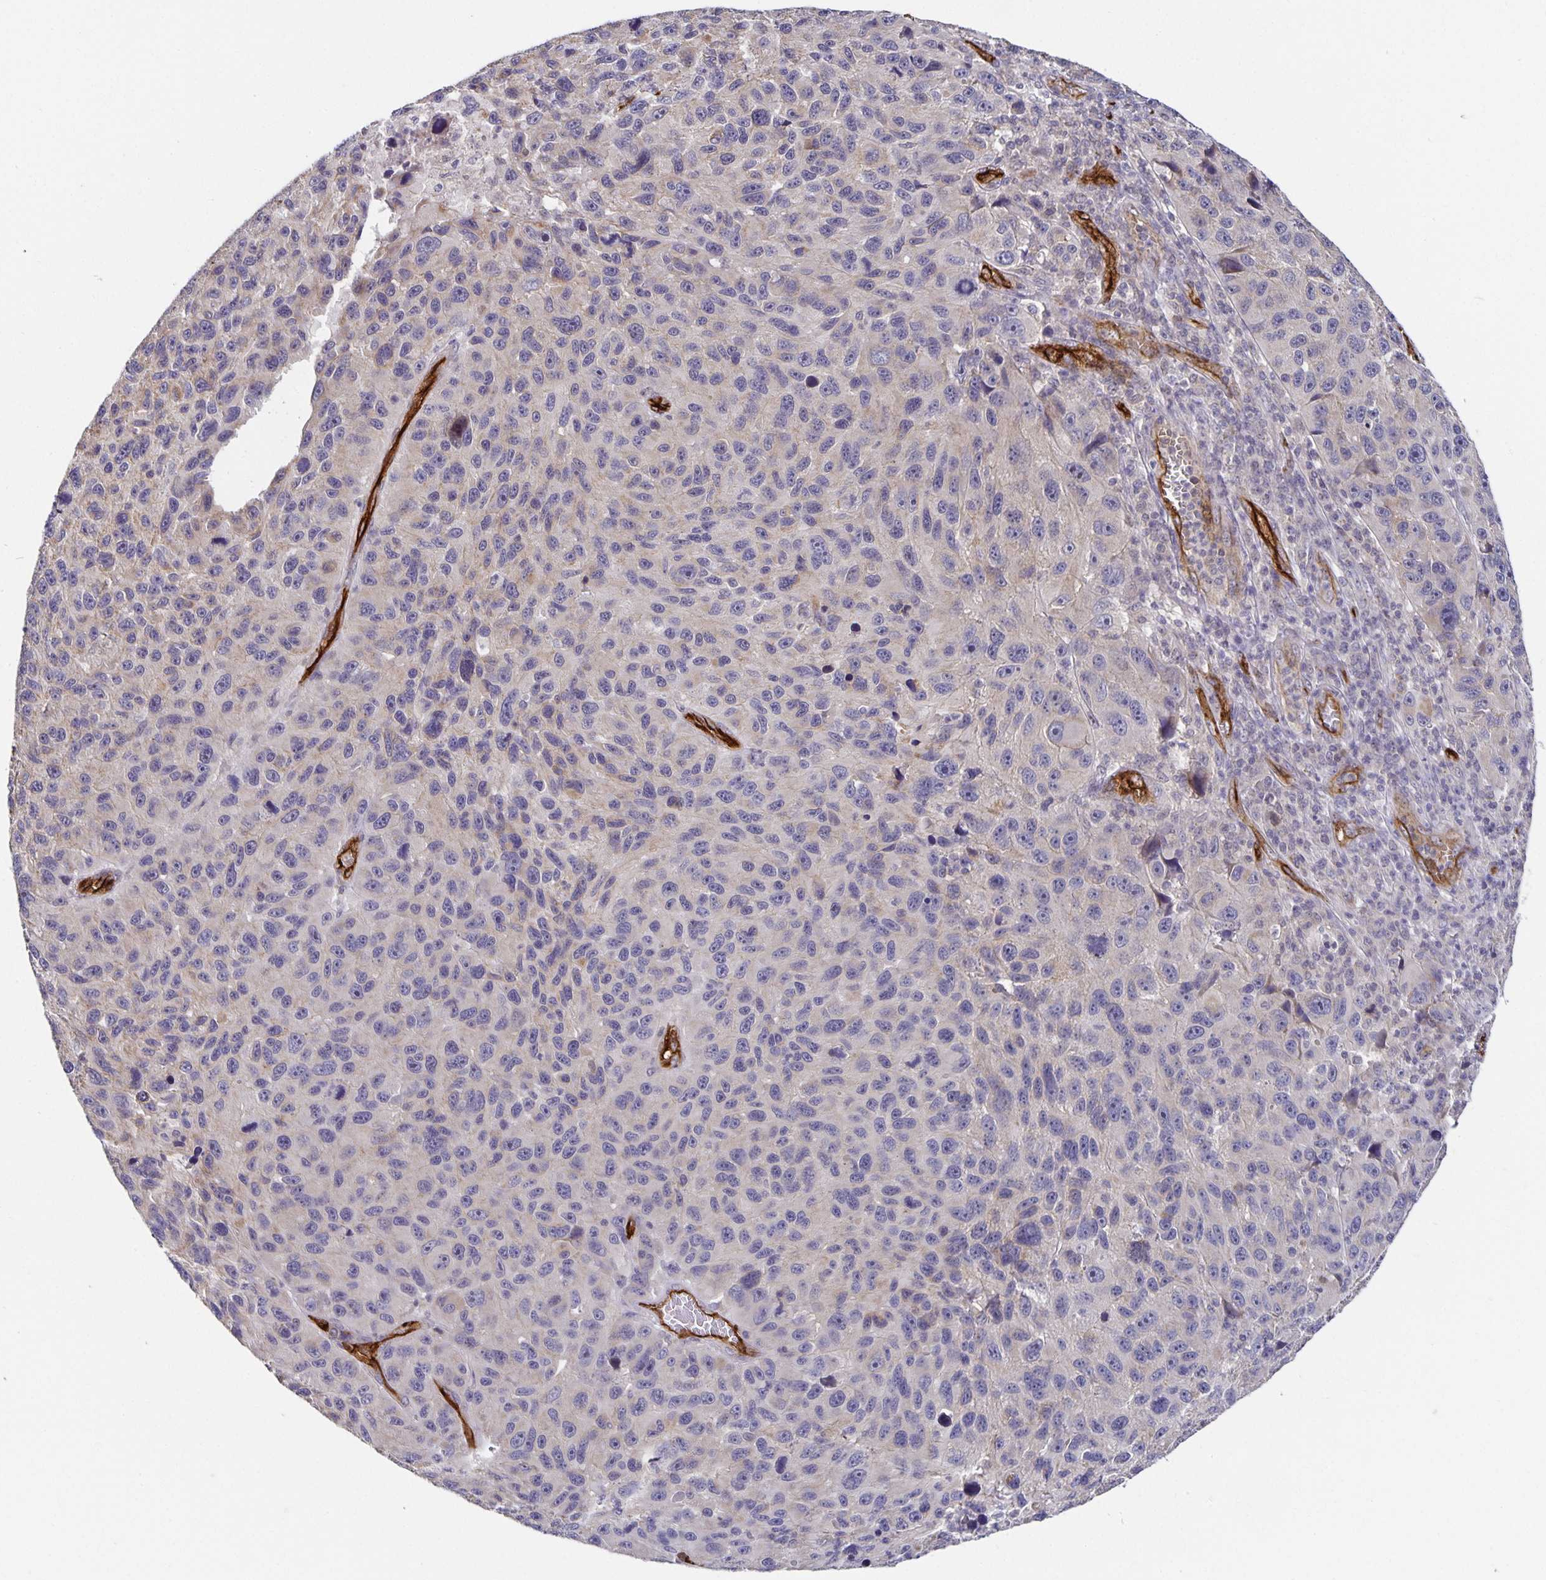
{"staining": {"intensity": "negative", "quantity": "none", "location": "none"}, "tissue": "melanoma", "cell_type": "Tumor cells", "image_type": "cancer", "snomed": [{"axis": "morphology", "description": "Malignant melanoma, NOS"}, {"axis": "topography", "description": "Skin"}], "caption": "An IHC micrograph of melanoma is shown. There is no staining in tumor cells of melanoma.", "gene": "PODXL", "patient": {"sex": "male", "age": 53}}